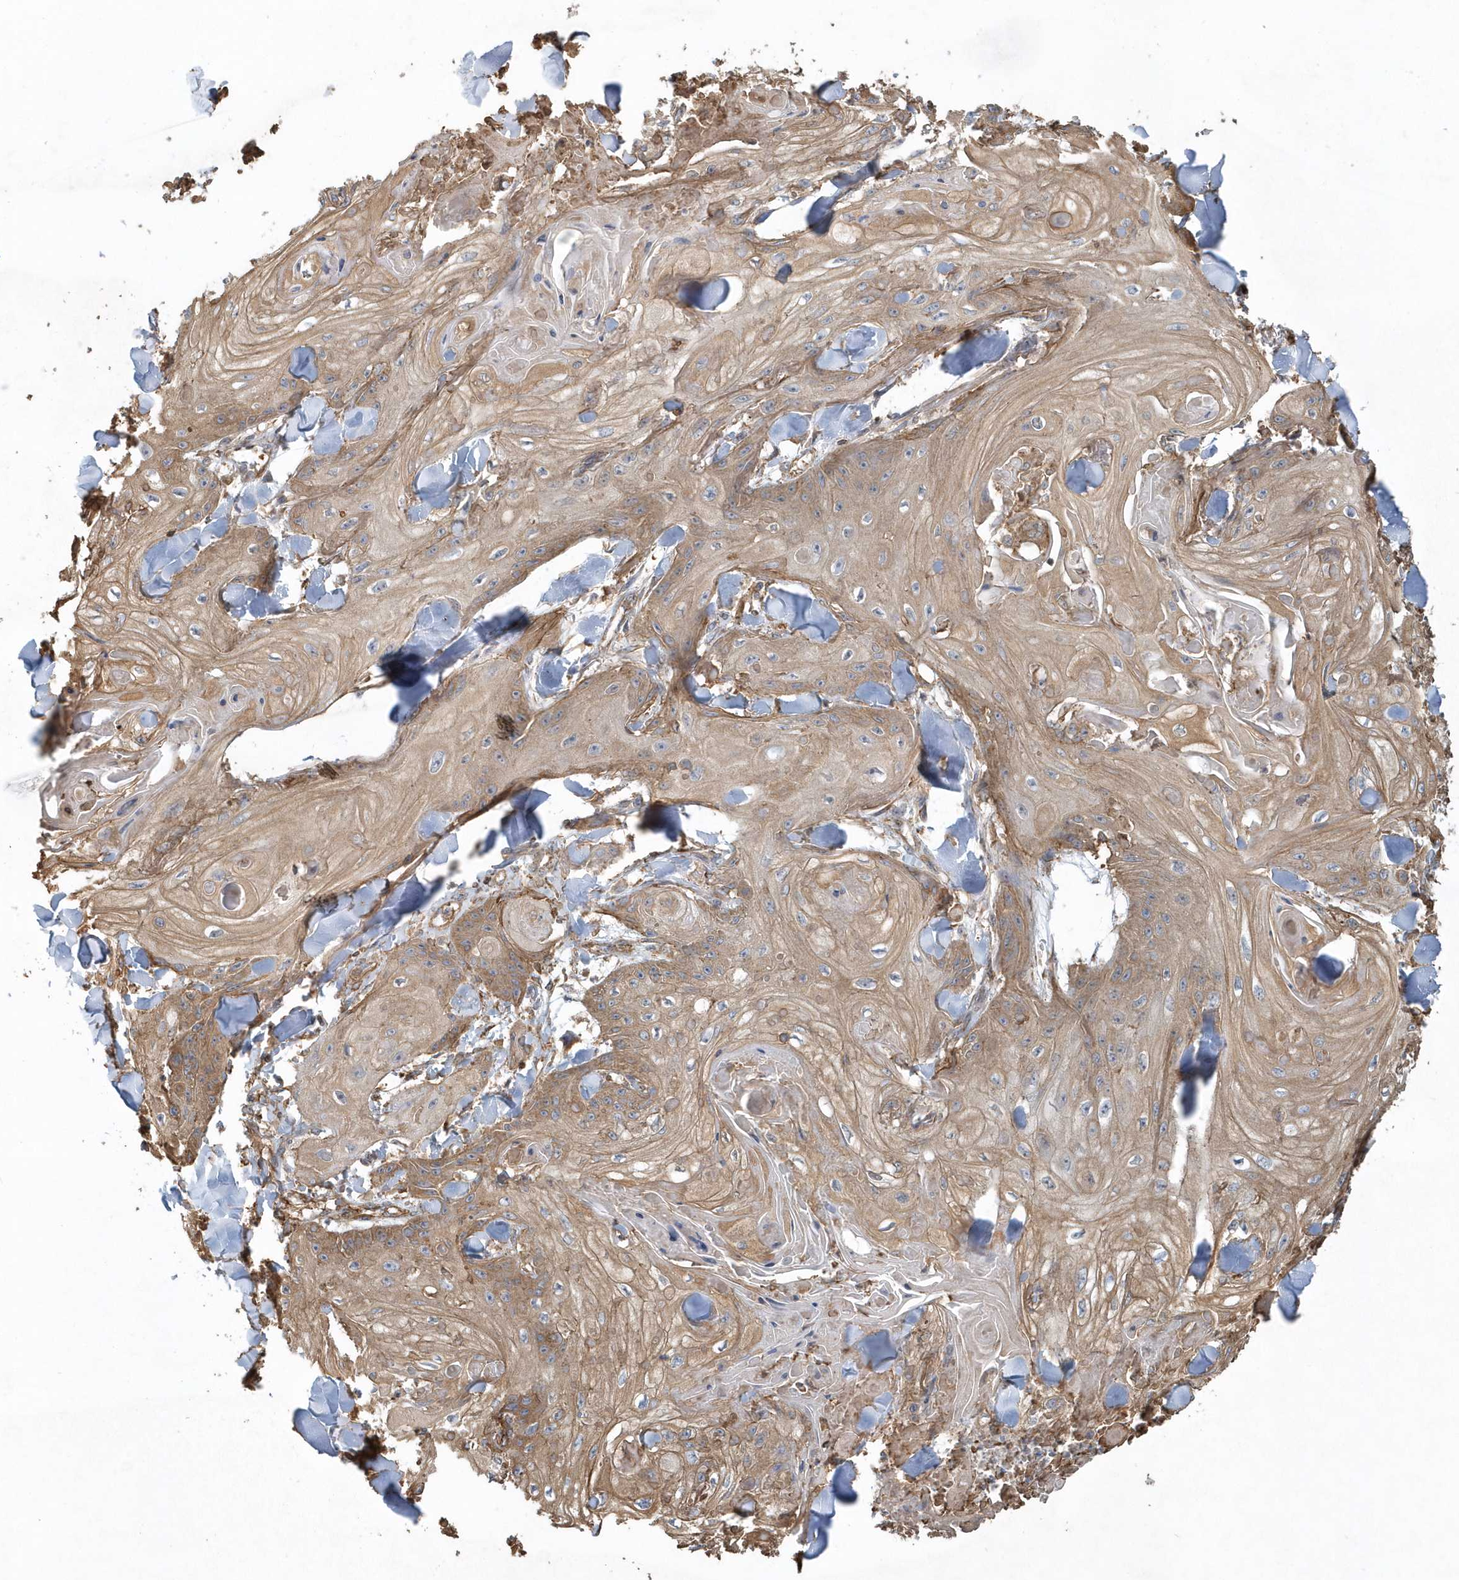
{"staining": {"intensity": "moderate", "quantity": ">75%", "location": "cytoplasmic/membranous"}, "tissue": "skin cancer", "cell_type": "Tumor cells", "image_type": "cancer", "snomed": [{"axis": "morphology", "description": "Squamous cell carcinoma, NOS"}, {"axis": "topography", "description": "Skin"}], "caption": "The photomicrograph shows staining of skin squamous cell carcinoma, revealing moderate cytoplasmic/membranous protein staining (brown color) within tumor cells.", "gene": "MMUT", "patient": {"sex": "male", "age": 74}}